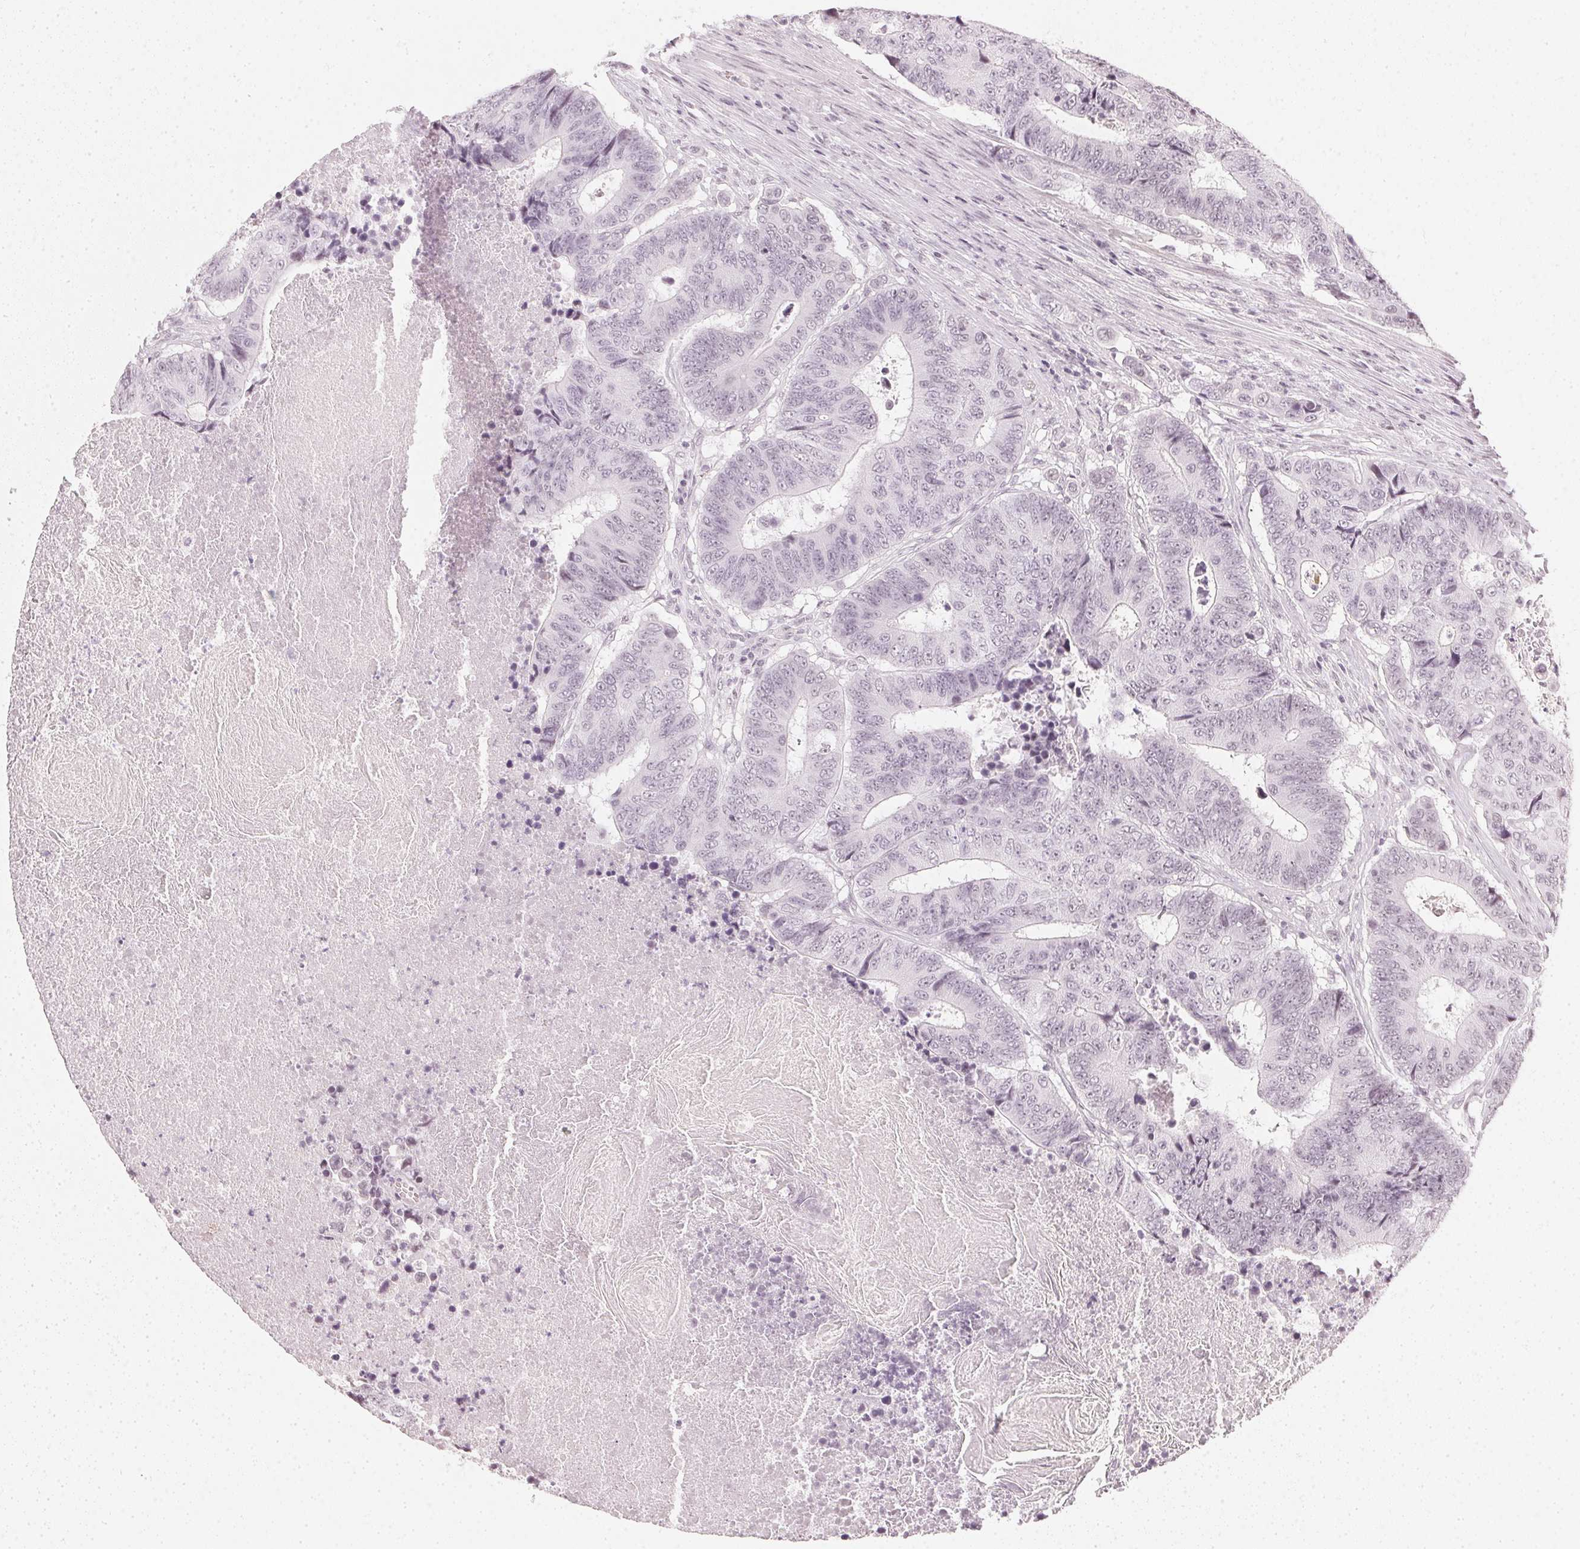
{"staining": {"intensity": "negative", "quantity": "none", "location": "none"}, "tissue": "colorectal cancer", "cell_type": "Tumor cells", "image_type": "cancer", "snomed": [{"axis": "morphology", "description": "Adenocarcinoma, NOS"}, {"axis": "topography", "description": "Colon"}], "caption": "There is no significant positivity in tumor cells of adenocarcinoma (colorectal). (DAB (3,3'-diaminobenzidine) immunohistochemistry (IHC), high magnification).", "gene": "DNAJC6", "patient": {"sex": "female", "age": 48}}